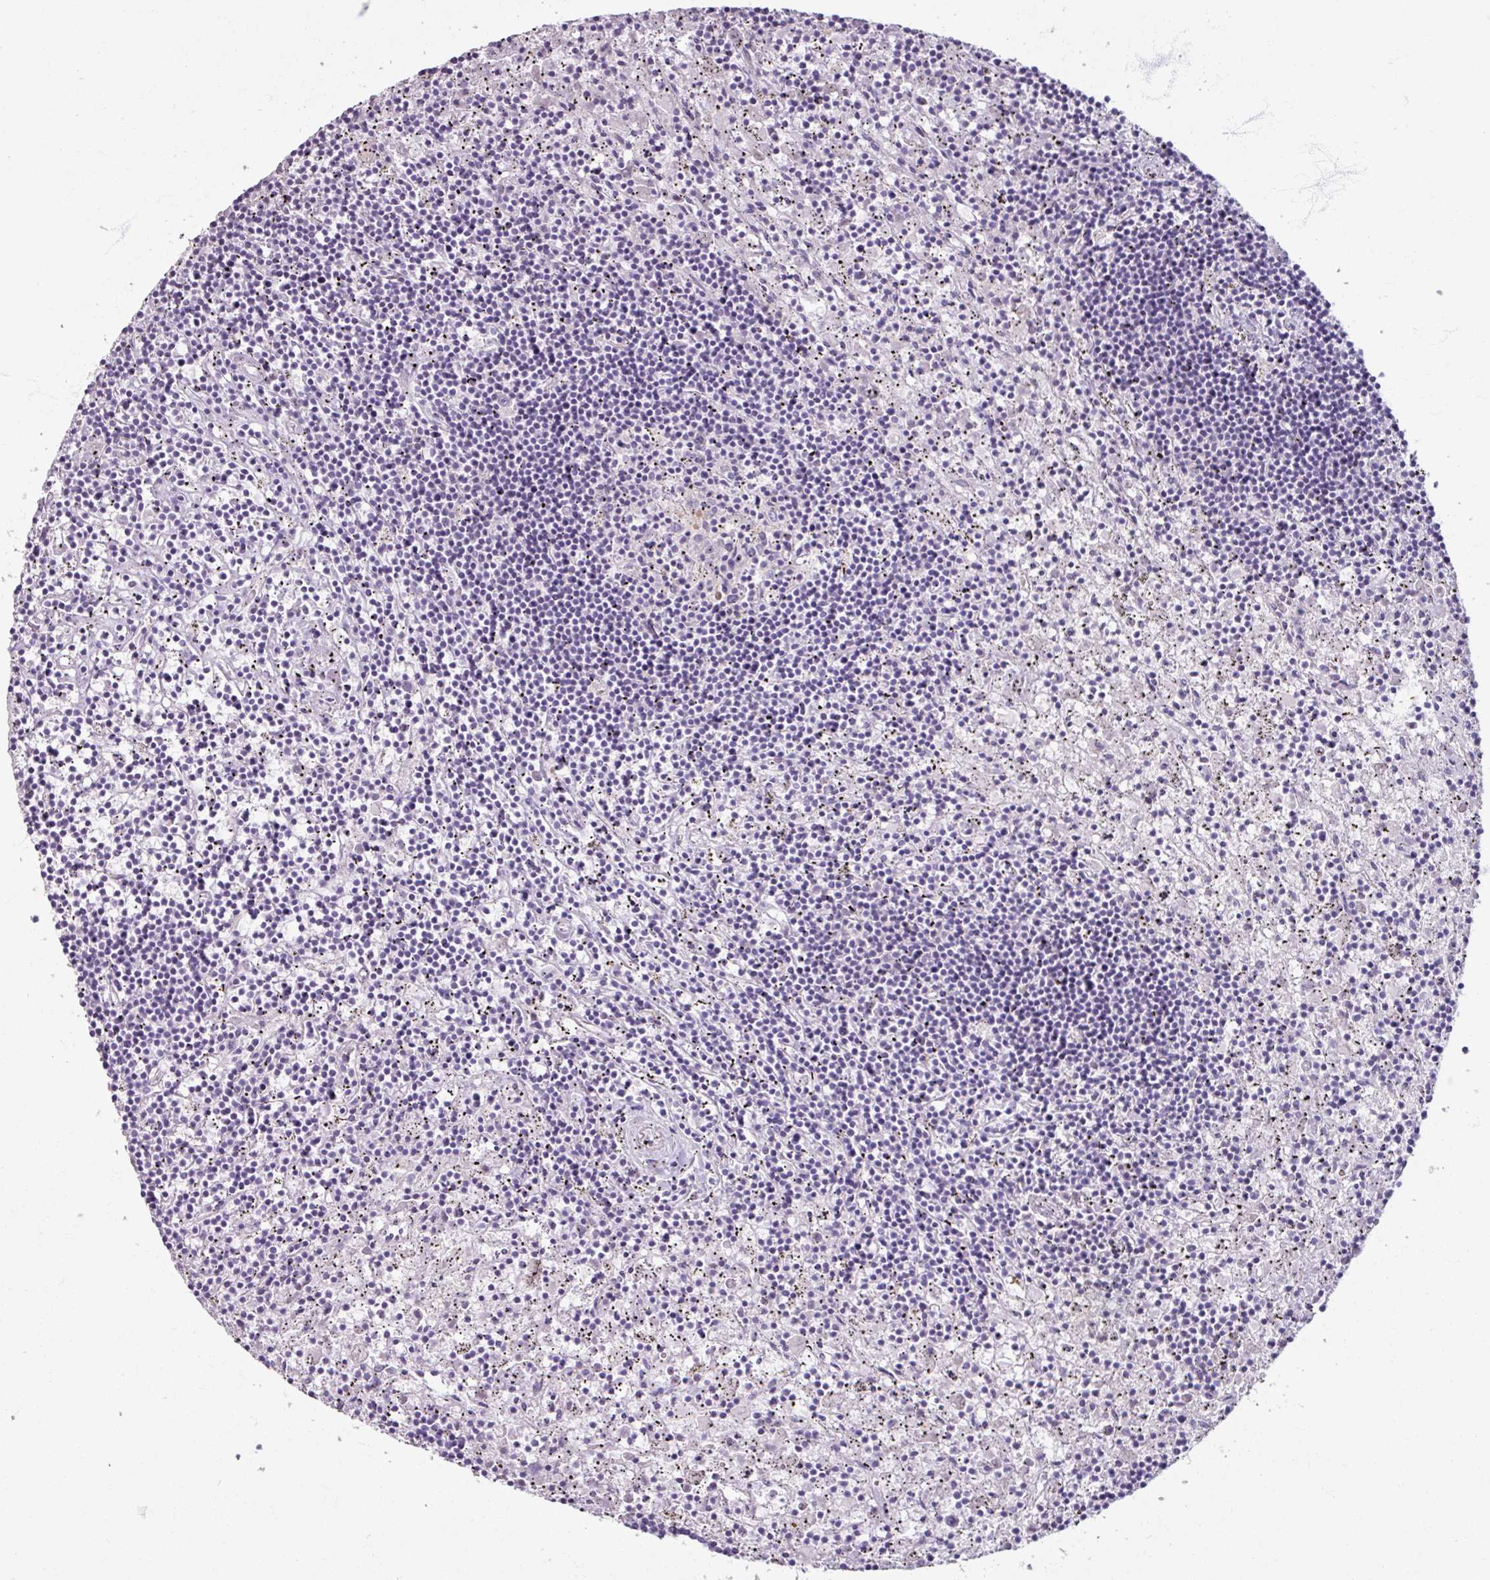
{"staining": {"intensity": "negative", "quantity": "none", "location": "none"}, "tissue": "lymphoma", "cell_type": "Tumor cells", "image_type": "cancer", "snomed": [{"axis": "morphology", "description": "Malignant lymphoma, non-Hodgkin's type, Low grade"}, {"axis": "topography", "description": "Spleen"}], "caption": "Protein analysis of lymphoma exhibits no significant positivity in tumor cells. Brightfield microscopy of IHC stained with DAB (3,3'-diaminobenzidine) (brown) and hematoxylin (blue), captured at high magnification.", "gene": "SLC27A5", "patient": {"sex": "male", "age": 76}}